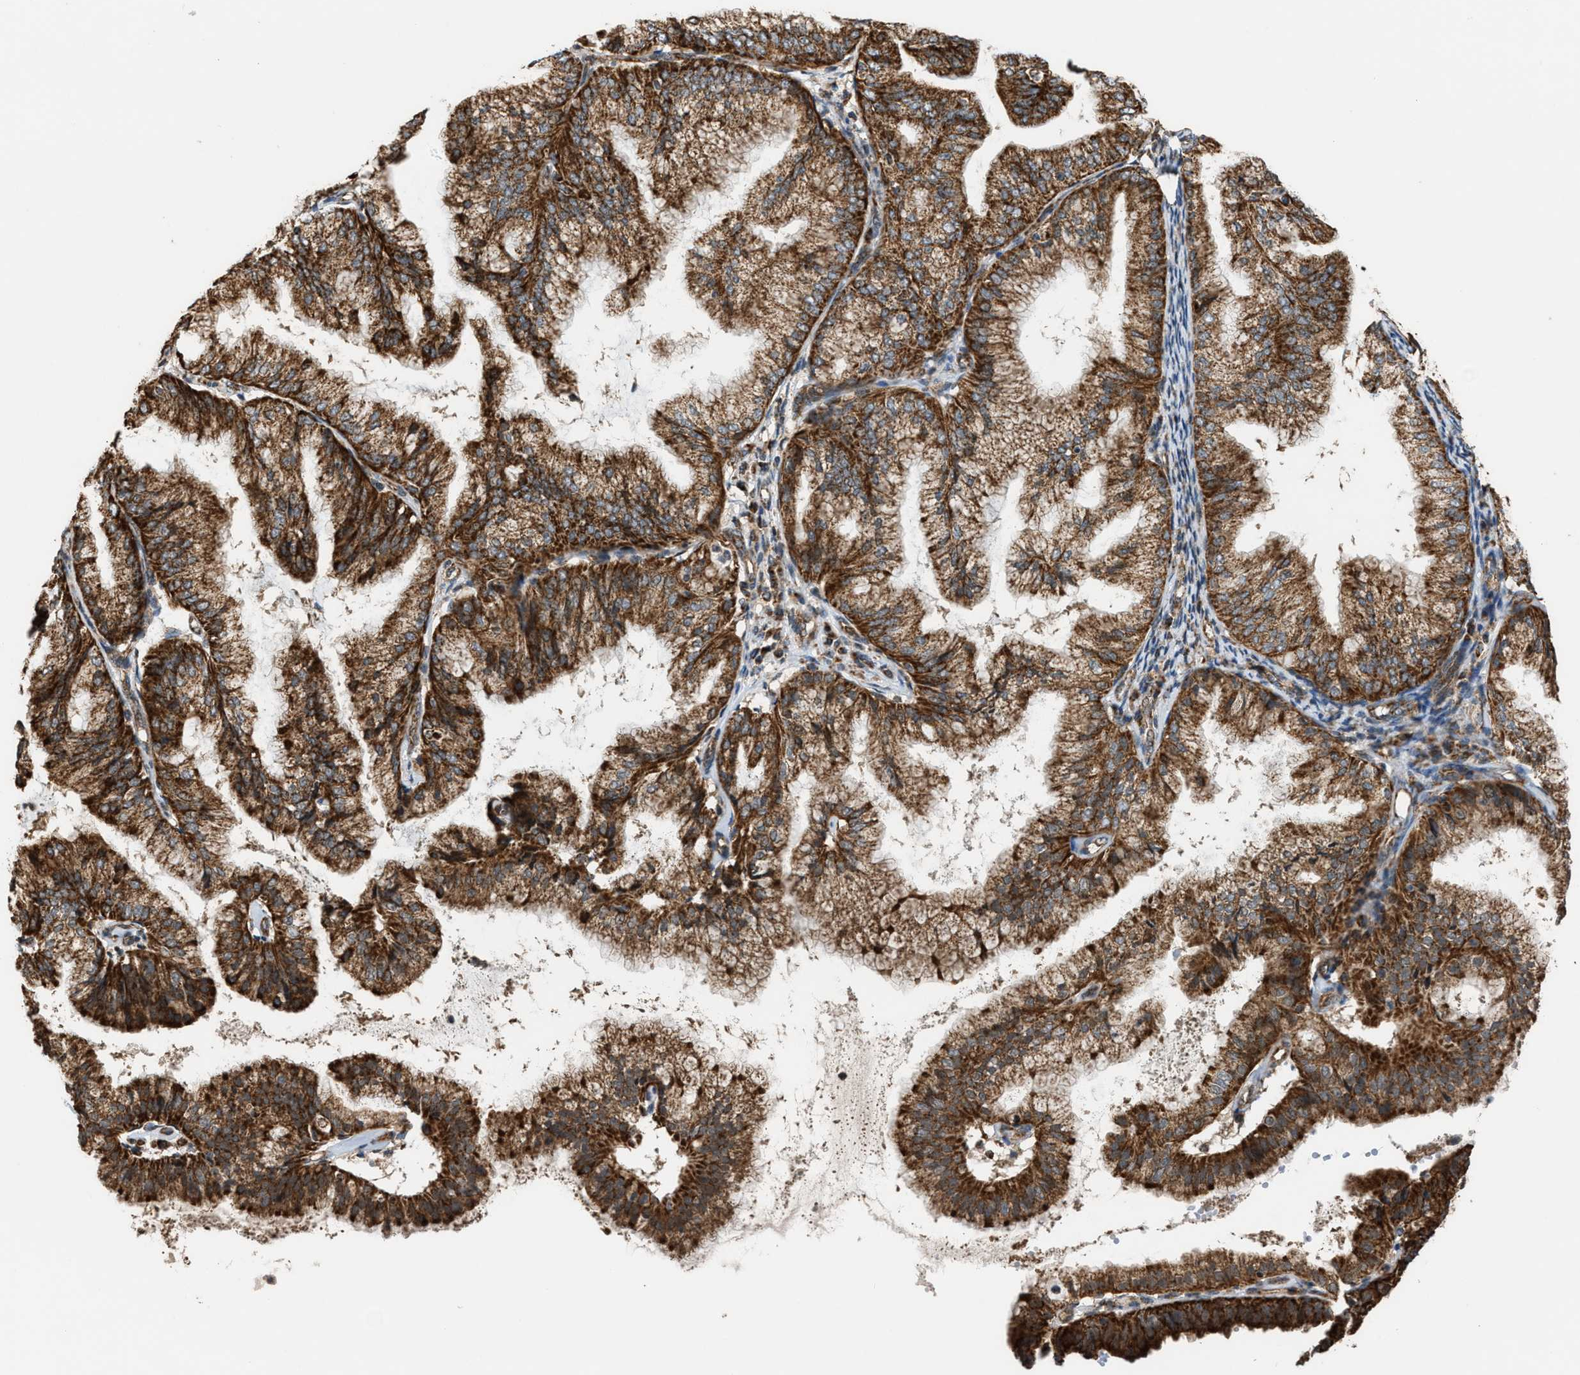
{"staining": {"intensity": "strong", "quantity": ">75%", "location": "cytoplasmic/membranous"}, "tissue": "endometrial cancer", "cell_type": "Tumor cells", "image_type": "cancer", "snomed": [{"axis": "morphology", "description": "Adenocarcinoma, NOS"}, {"axis": "topography", "description": "Endometrium"}], "caption": "Immunohistochemical staining of adenocarcinoma (endometrial) exhibits high levels of strong cytoplasmic/membranous protein staining in approximately >75% of tumor cells.", "gene": "SGSM2", "patient": {"sex": "female", "age": 63}}